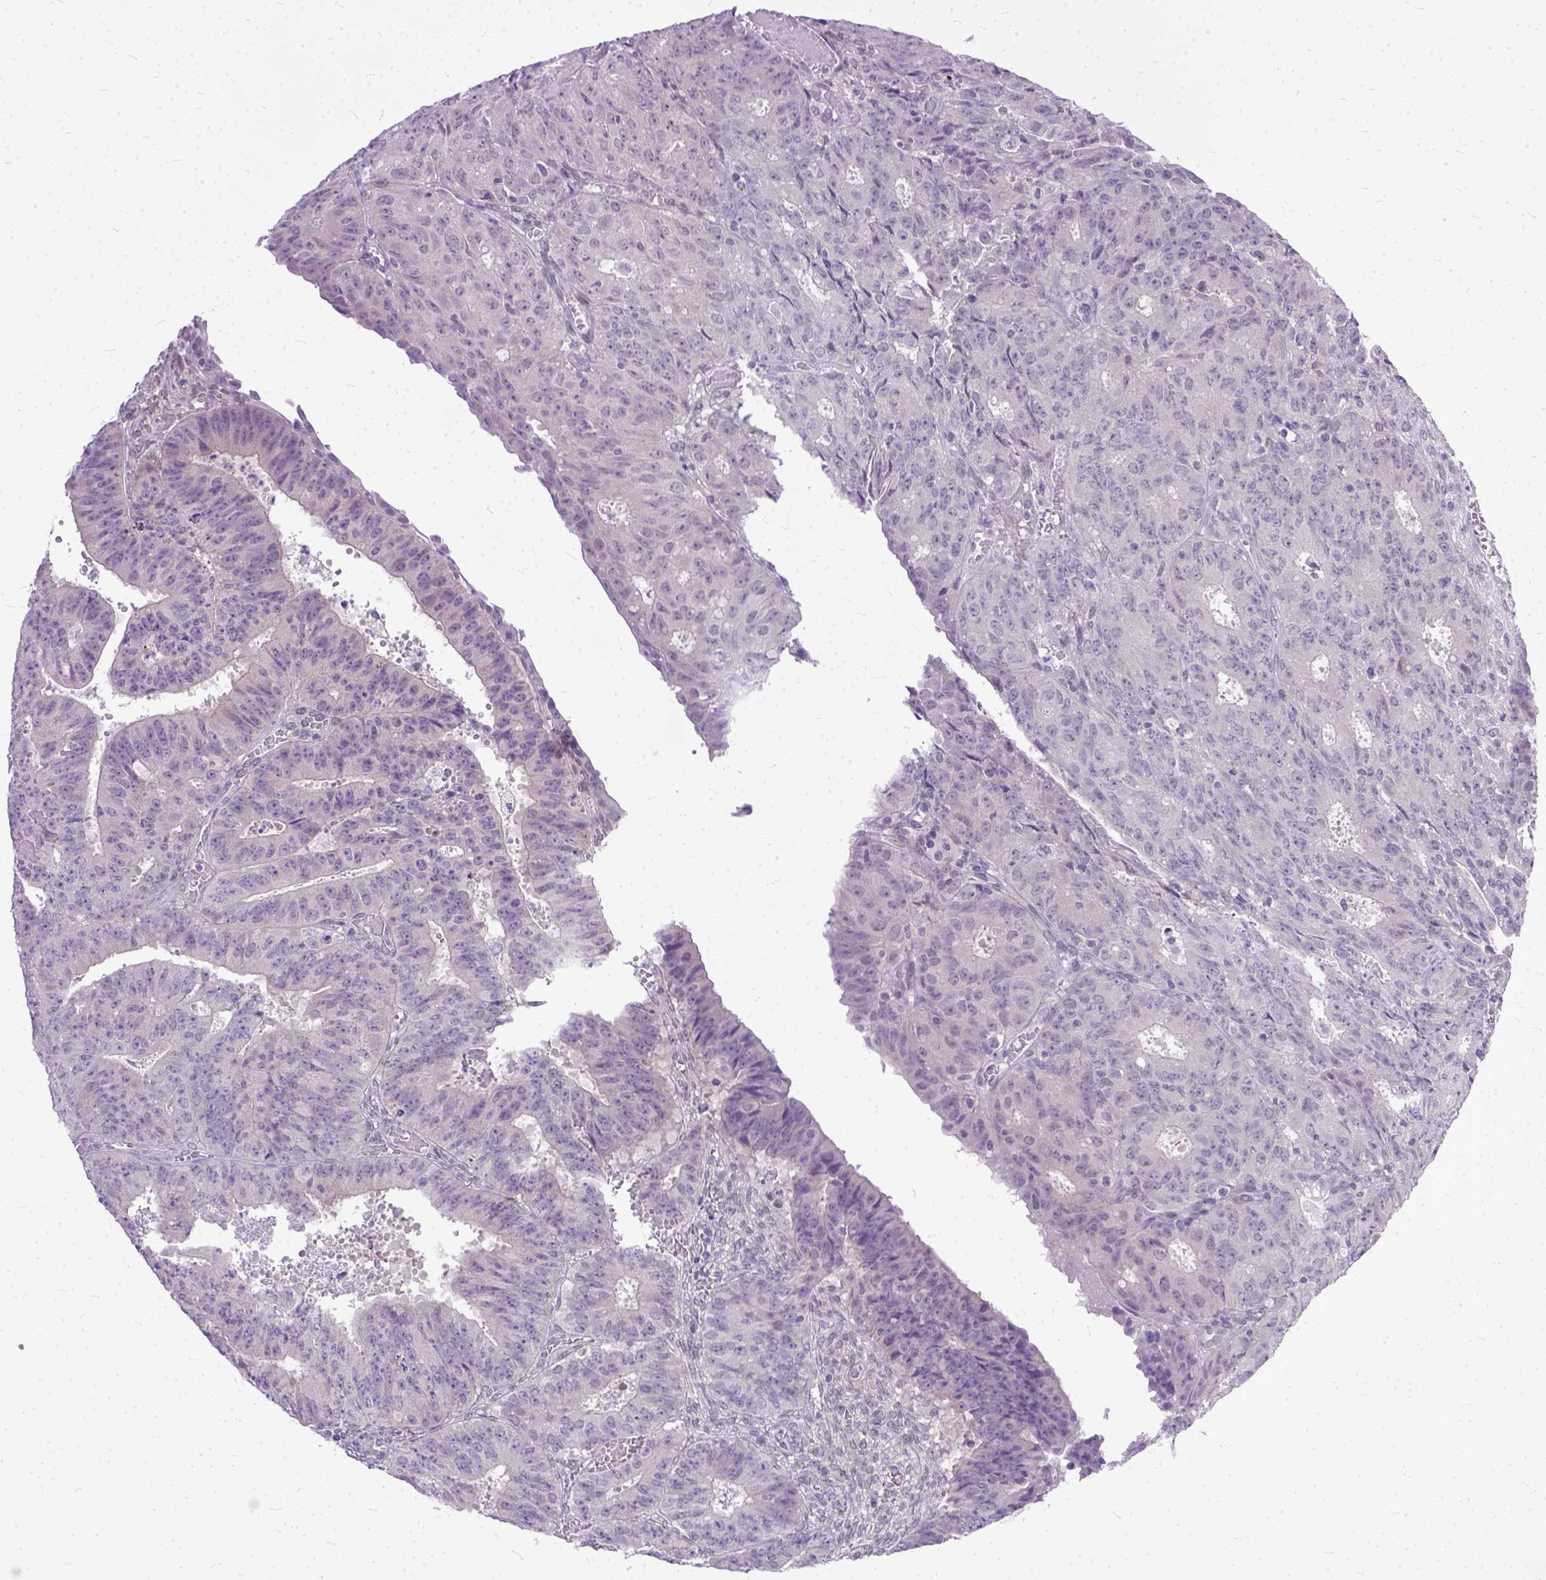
{"staining": {"intensity": "negative", "quantity": "none", "location": "none"}, "tissue": "ovarian cancer", "cell_type": "Tumor cells", "image_type": "cancer", "snomed": [{"axis": "morphology", "description": "Carcinoma, endometroid"}, {"axis": "topography", "description": "Ovary"}], "caption": "An IHC micrograph of ovarian endometroid carcinoma is shown. There is no staining in tumor cells of ovarian endometroid carcinoma.", "gene": "TCEAL7", "patient": {"sex": "female", "age": 42}}